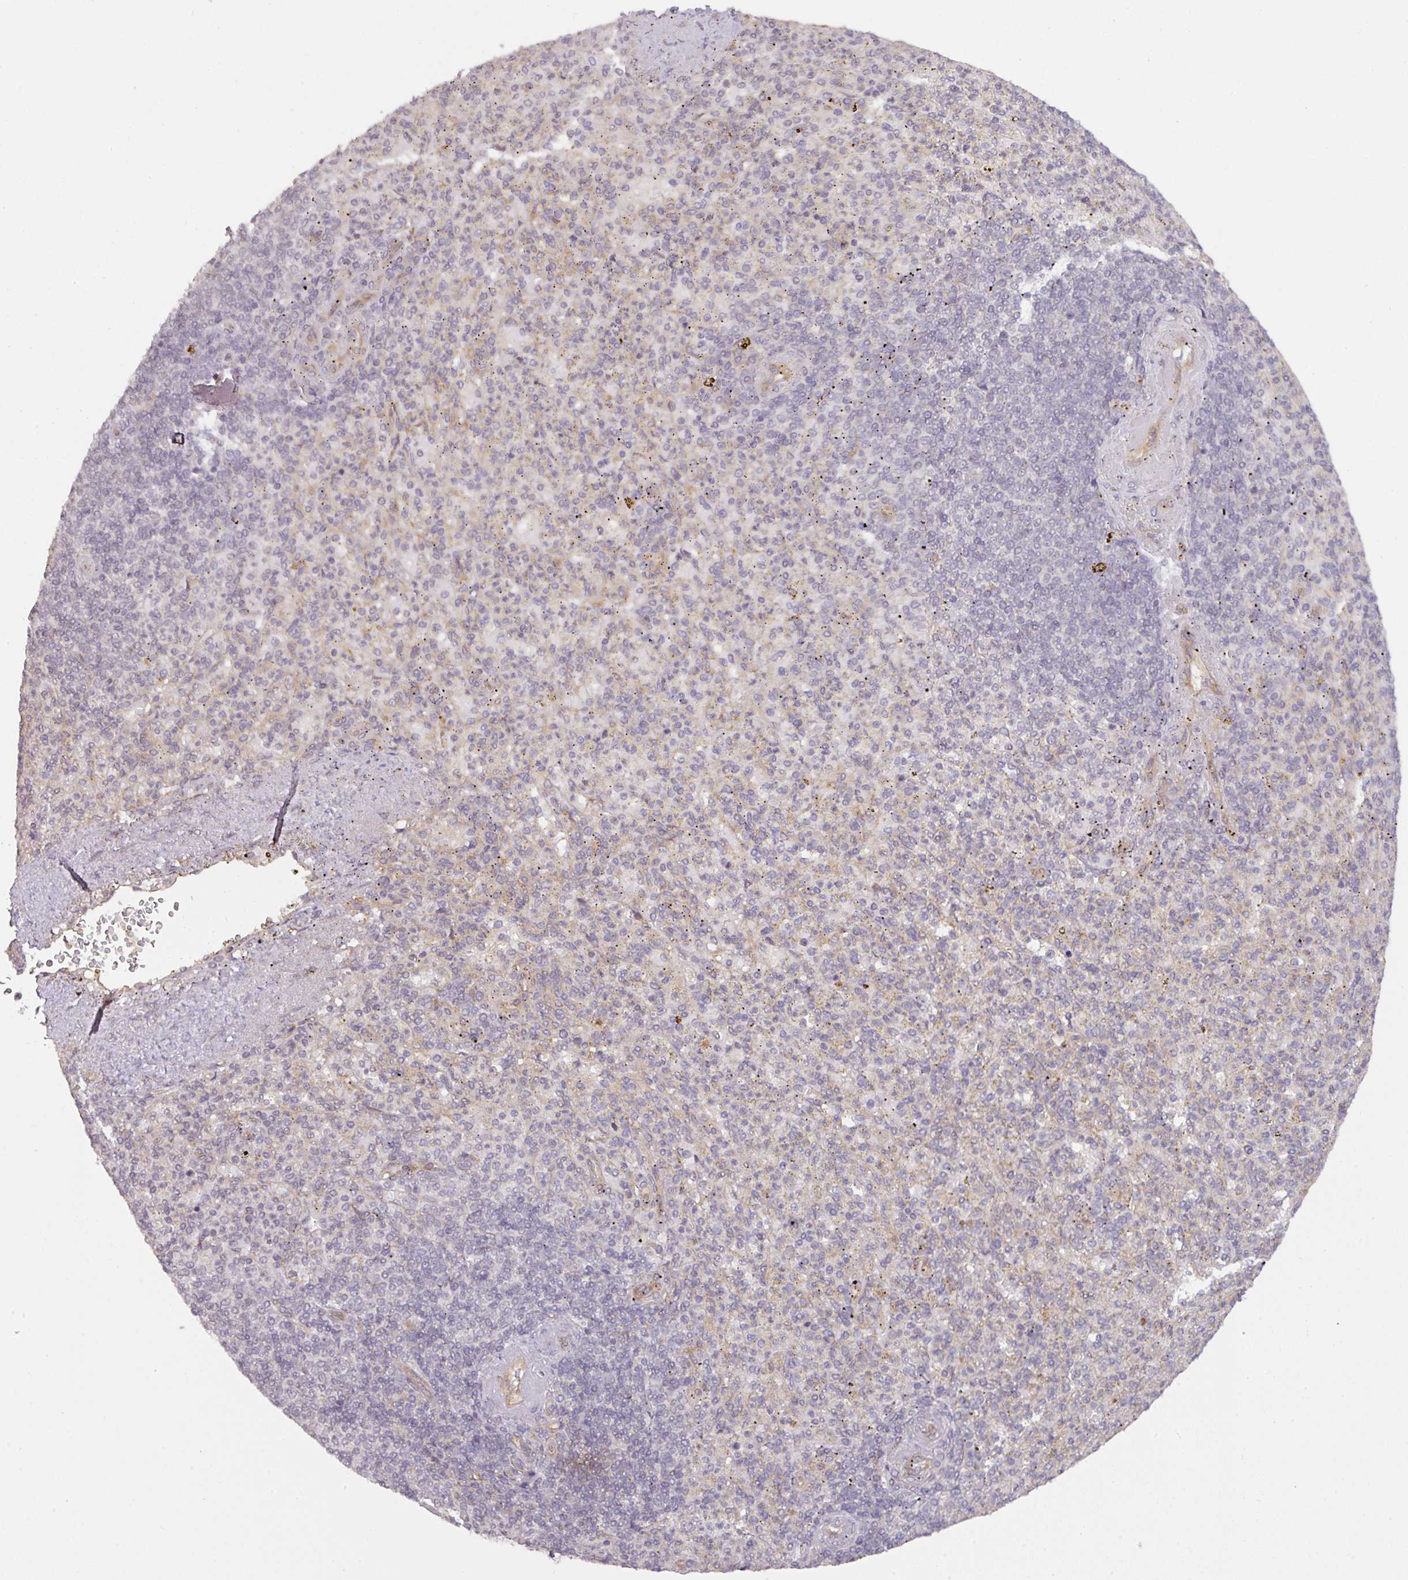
{"staining": {"intensity": "weak", "quantity": "25%-75%", "location": "cytoplasmic/membranous"}, "tissue": "spleen", "cell_type": "Cells in red pulp", "image_type": "normal", "snomed": [{"axis": "morphology", "description": "Normal tissue, NOS"}, {"axis": "topography", "description": "Spleen"}], "caption": "Immunohistochemical staining of unremarkable spleen exhibits 25%-75% levels of weak cytoplasmic/membranous protein expression in about 25%-75% of cells in red pulp.", "gene": "CYFIP2", "patient": {"sex": "female", "age": 74}}